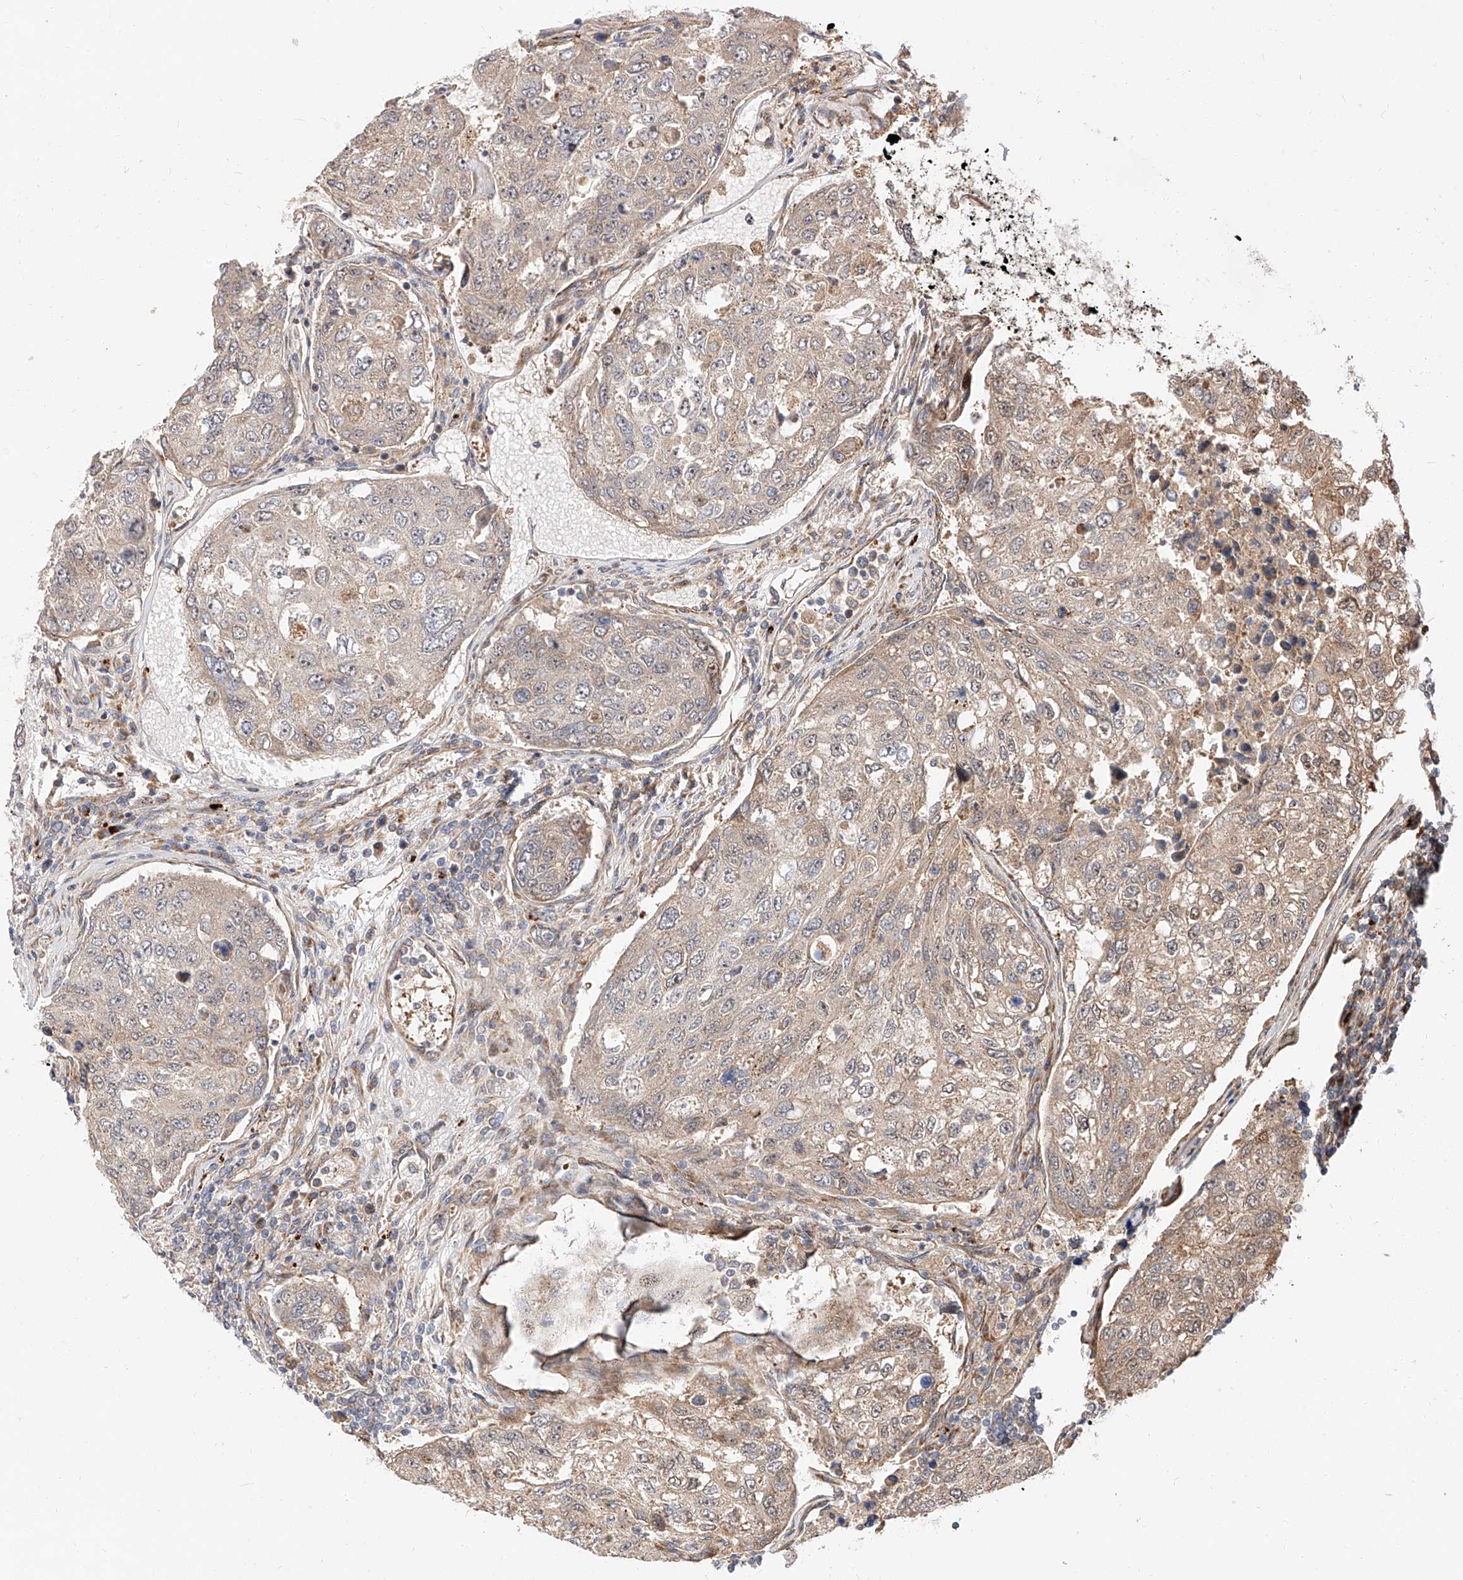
{"staining": {"intensity": "weak", "quantity": "<25%", "location": "cytoplasmic/membranous"}, "tissue": "urothelial cancer", "cell_type": "Tumor cells", "image_type": "cancer", "snomed": [{"axis": "morphology", "description": "Urothelial carcinoma, High grade"}, {"axis": "topography", "description": "Lymph node"}, {"axis": "topography", "description": "Urinary bladder"}], "caption": "This is an immunohistochemistry (IHC) photomicrograph of urothelial cancer. There is no positivity in tumor cells.", "gene": "DIRAS3", "patient": {"sex": "male", "age": 51}}